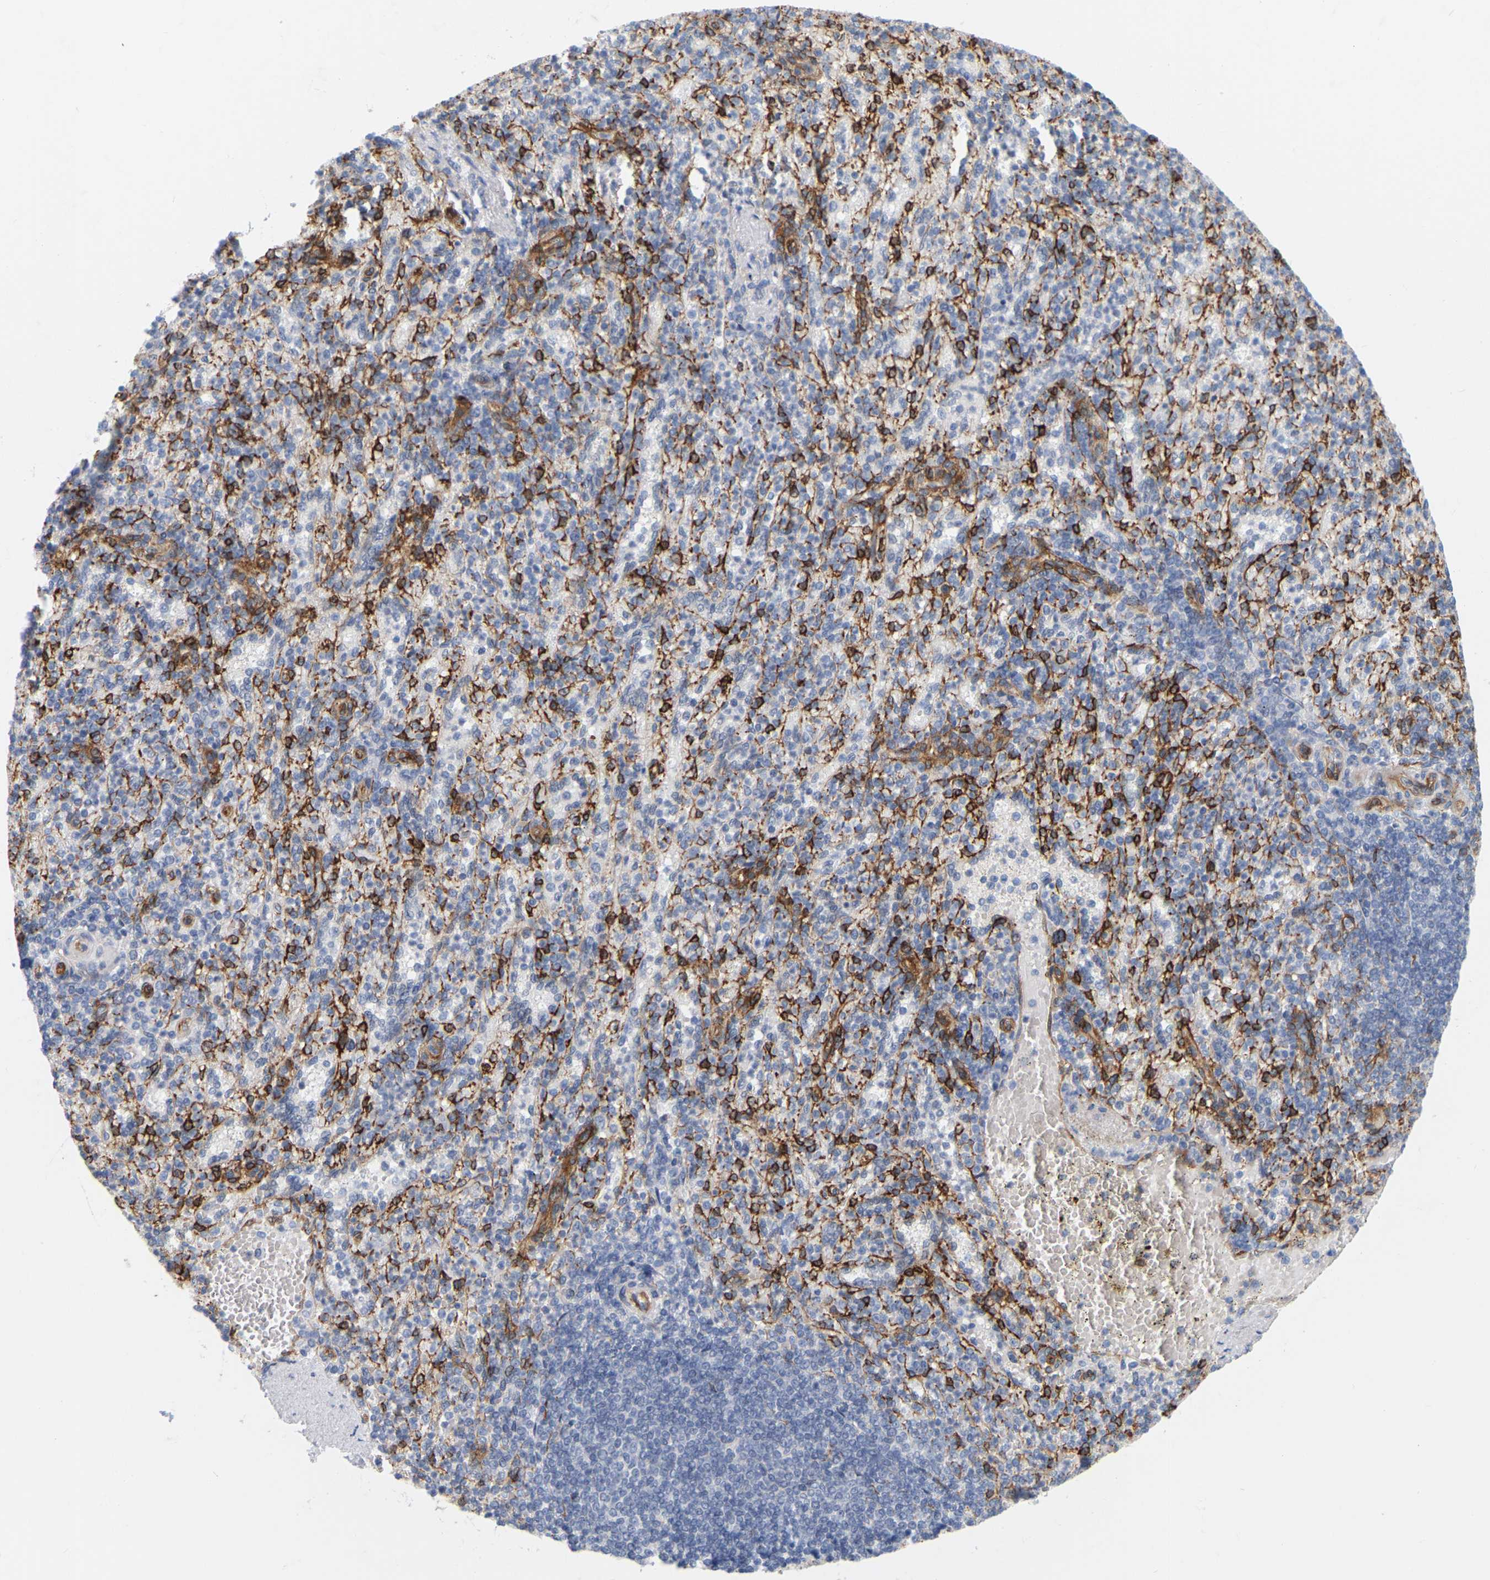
{"staining": {"intensity": "strong", "quantity": "<25%", "location": "cytoplasmic/membranous"}, "tissue": "spleen", "cell_type": "Cells in red pulp", "image_type": "normal", "snomed": [{"axis": "morphology", "description": "Normal tissue, NOS"}, {"axis": "topography", "description": "Spleen"}], "caption": "IHC photomicrograph of benign spleen: human spleen stained using IHC reveals medium levels of strong protein expression localized specifically in the cytoplasmic/membranous of cells in red pulp, appearing as a cytoplasmic/membranous brown color.", "gene": "RAPH1", "patient": {"sex": "female", "age": 74}}